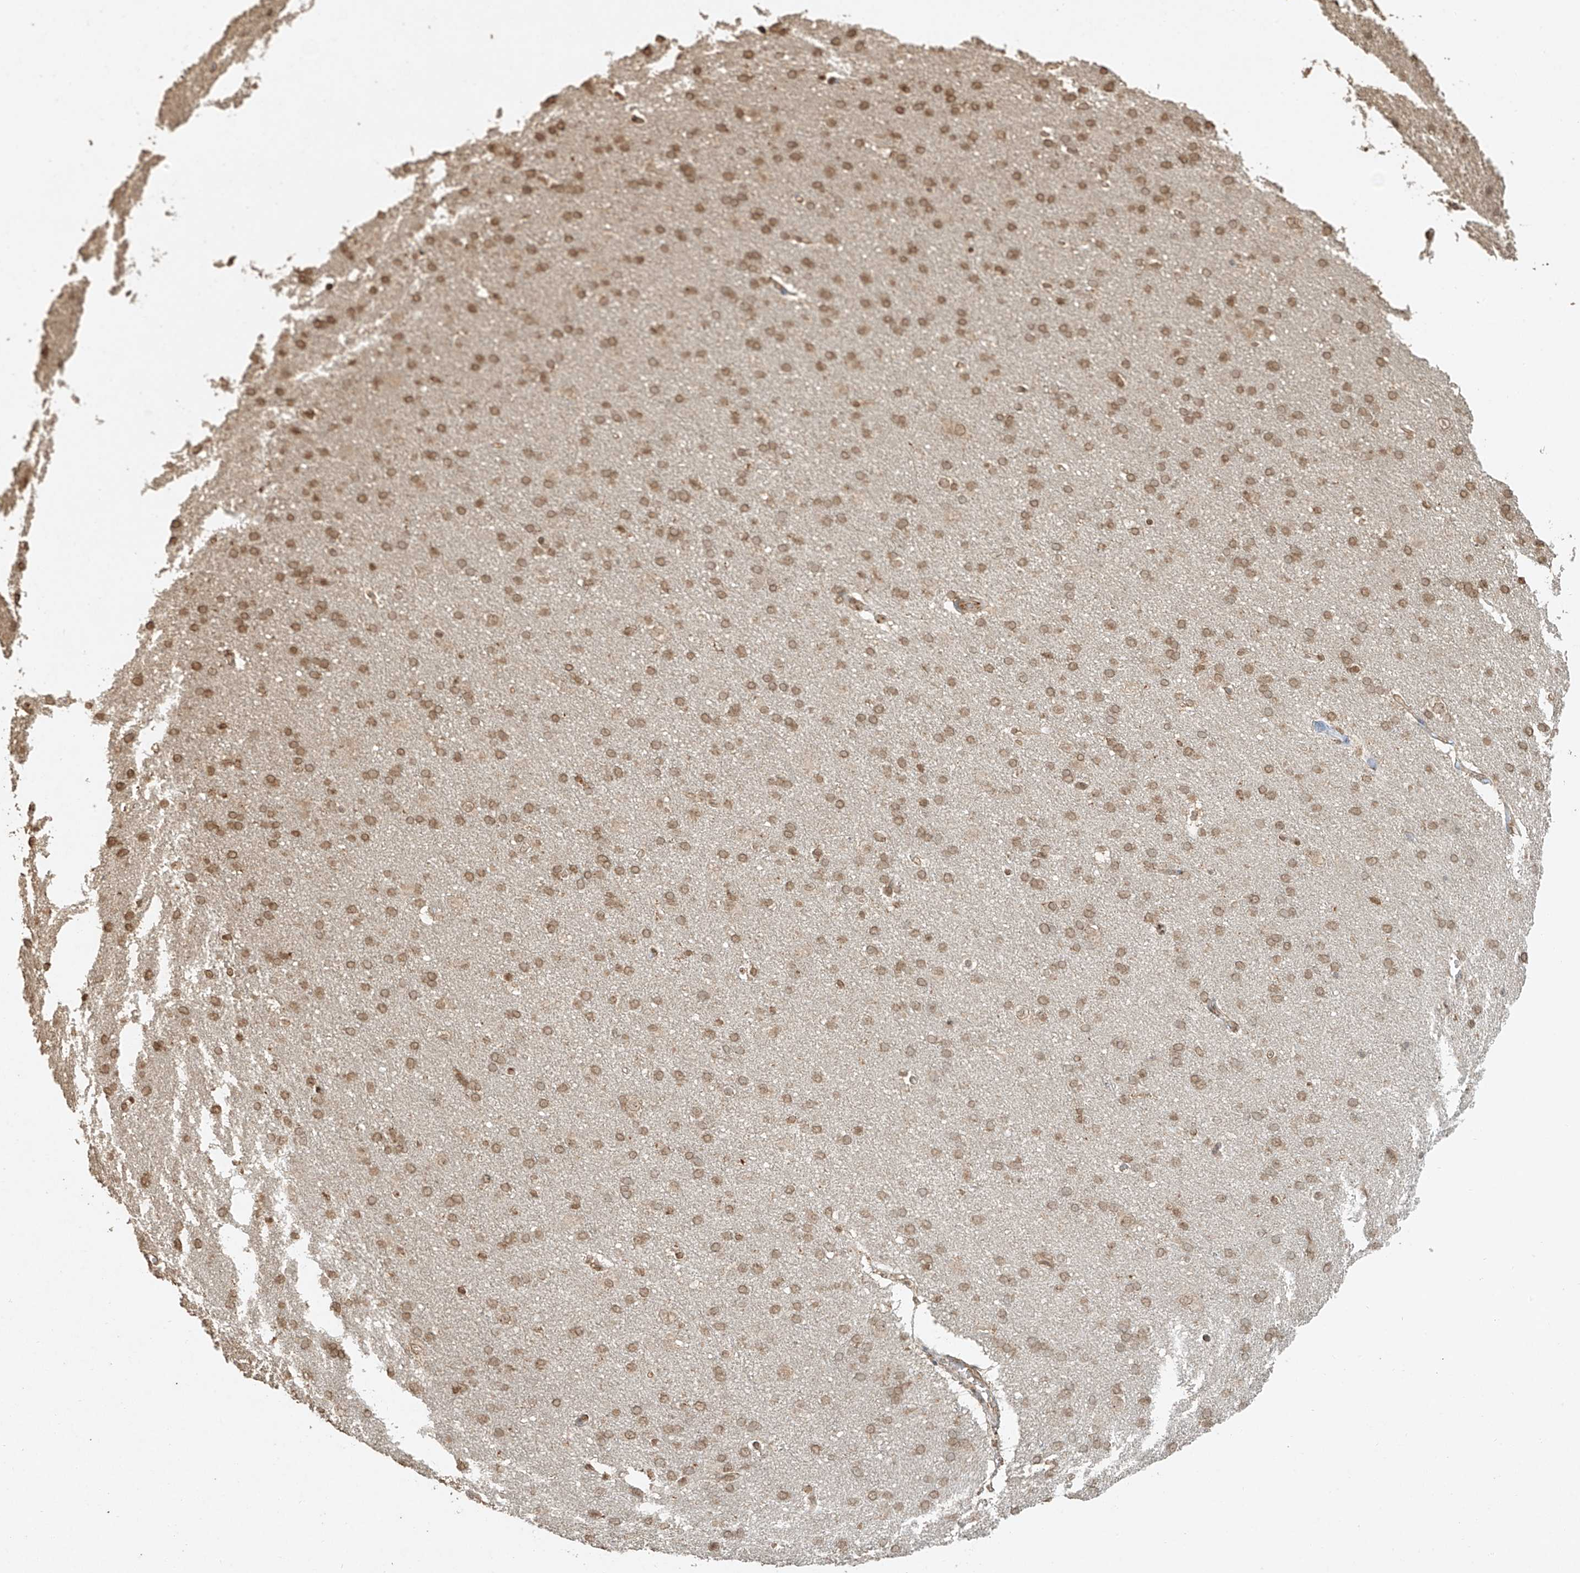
{"staining": {"intensity": "moderate", "quantity": ">75%", "location": "cytoplasmic/membranous,nuclear"}, "tissue": "cerebral cortex", "cell_type": "Endothelial cells", "image_type": "normal", "snomed": [{"axis": "morphology", "description": "Normal tissue, NOS"}, {"axis": "topography", "description": "Cerebral cortex"}], "caption": "An image of cerebral cortex stained for a protein demonstrates moderate cytoplasmic/membranous,nuclear brown staining in endothelial cells. Using DAB (3,3'-diaminobenzidine) (brown) and hematoxylin (blue) stains, captured at high magnification using brightfield microscopy.", "gene": "TIGAR", "patient": {"sex": "male", "age": 62}}